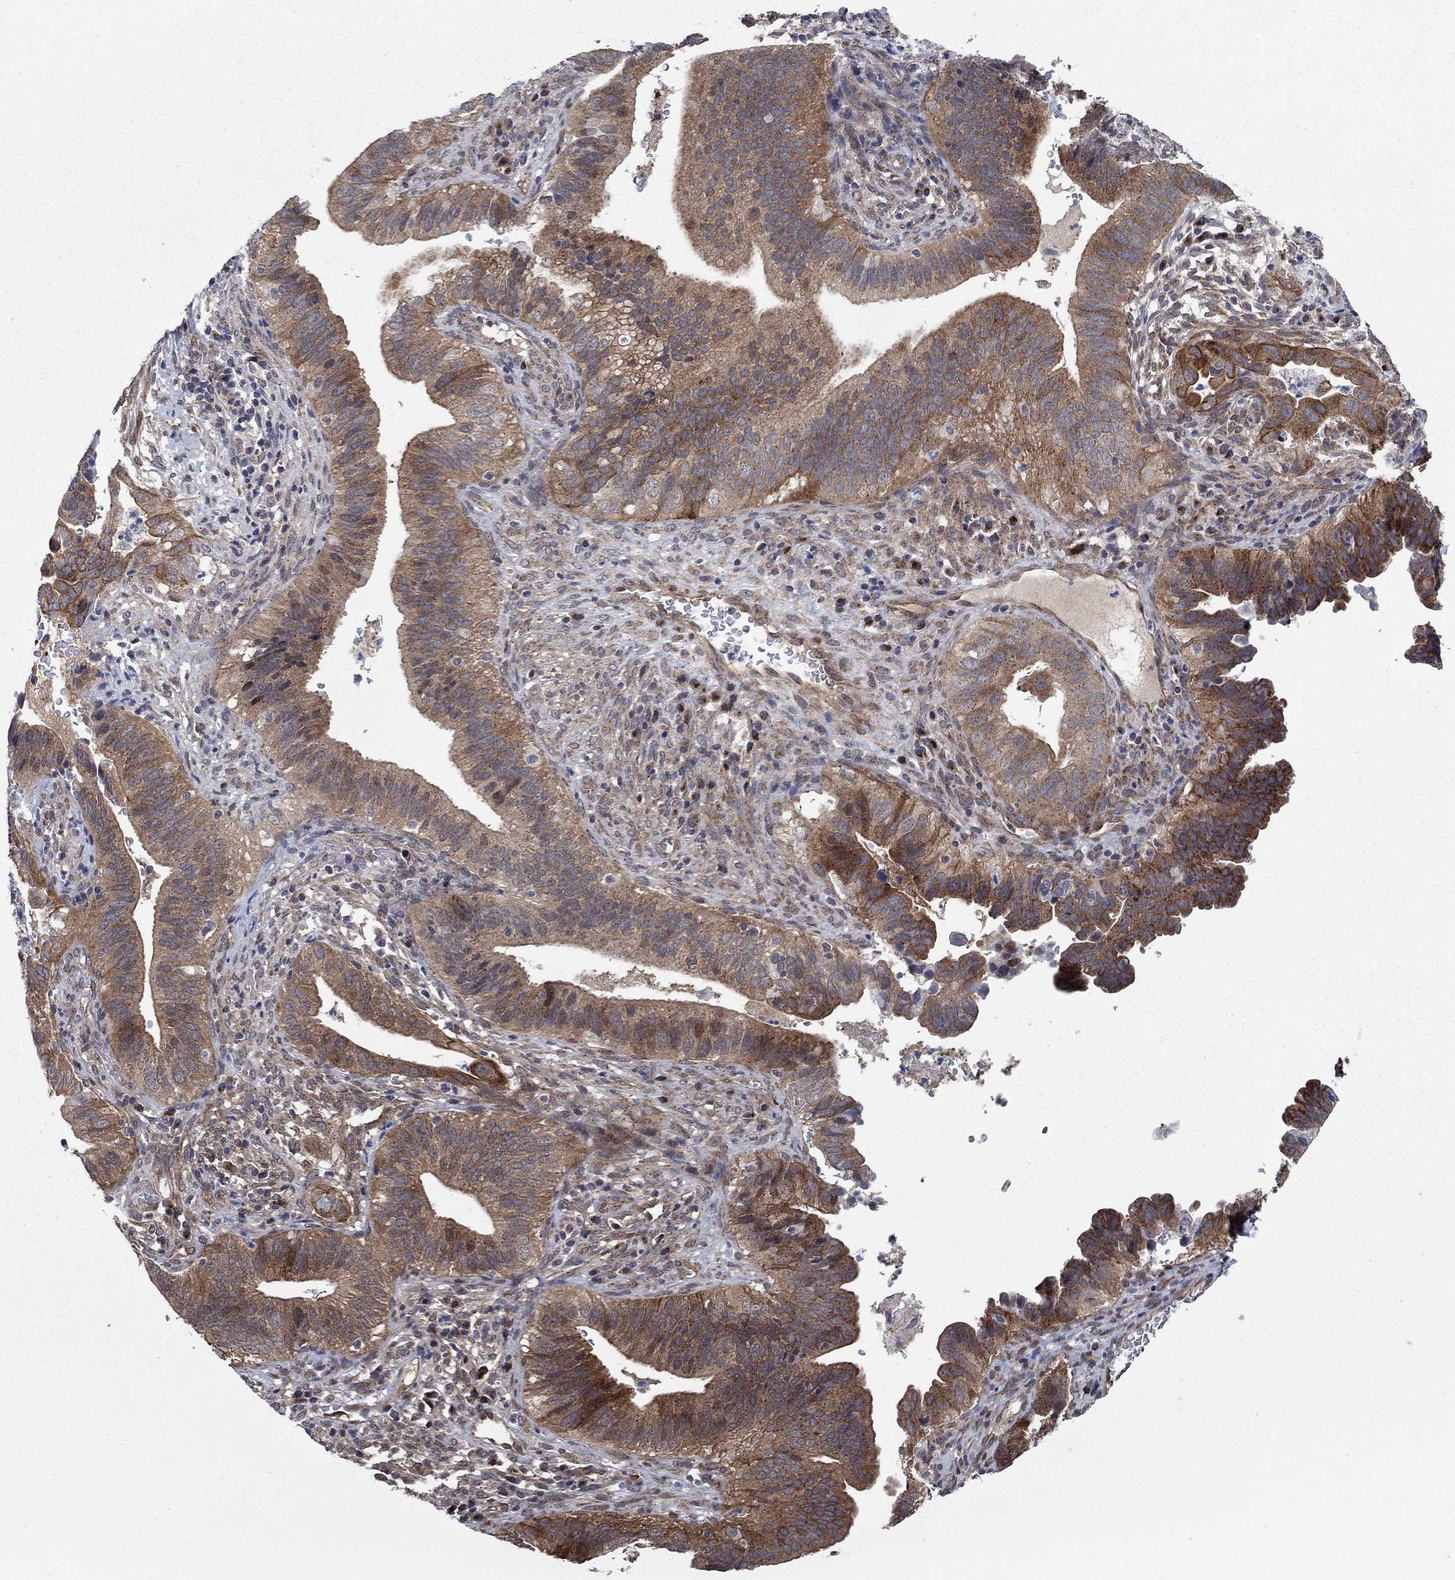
{"staining": {"intensity": "strong", "quantity": "<25%", "location": "cytoplasmic/membranous"}, "tissue": "cervical cancer", "cell_type": "Tumor cells", "image_type": "cancer", "snomed": [{"axis": "morphology", "description": "Adenocarcinoma, NOS"}, {"axis": "topography", "description": "Cervix"}], "caption": "Immunohistochemical staining of human adenocarcinoma (cervical) demonstrates strong cytoplasmic/membranous protein positivity in approximately <25% of tumor cells. Using DAB (brown) and hematoxylin (blue) stains, captured at high magnification using brightfield microscopy.", "gene": "SH3RF1", "patient": {"sex": "female", "age": 42}}